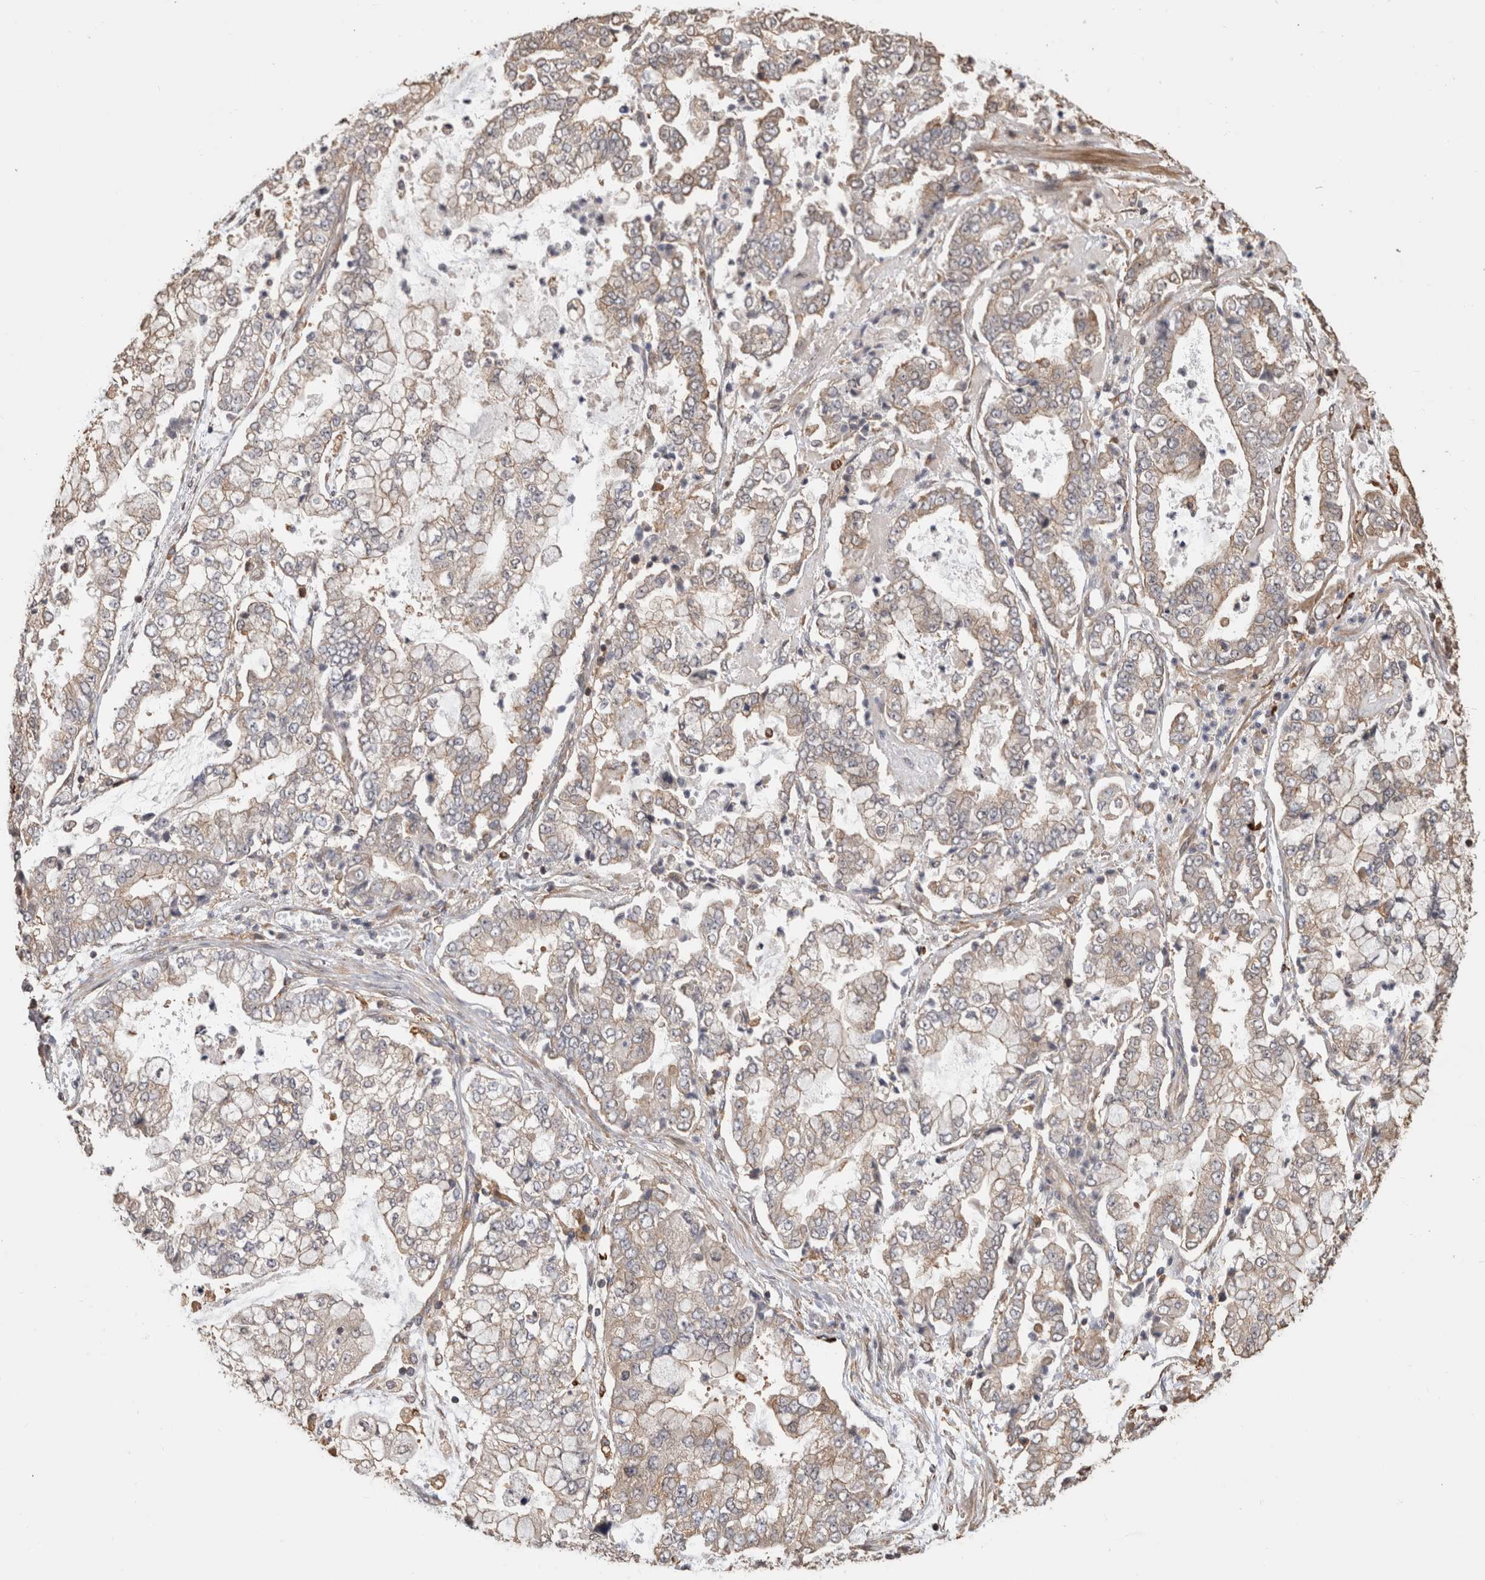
{"staining": {"intensity": "weak", "quantity": "25%-75%", "location": "cytoplasmic/membranous"}, "tissue": "stomach cancer", "cell_type": "Tumor cells", "image_type": "cancer", "snomed": [{"axis": "morphology", "description": "Adenocarcinoma, NOS"}, {"axis": "topography", "description": "Stomach"}], "caption": "Protein staining of stomach adenocarcinoma tissue reveals weak cytoplasmic/membranous positivity in approximately 25%-75% of tumor cells.", "gene": "CLIP1", "patient": {"sex": "male", "age": 76}}